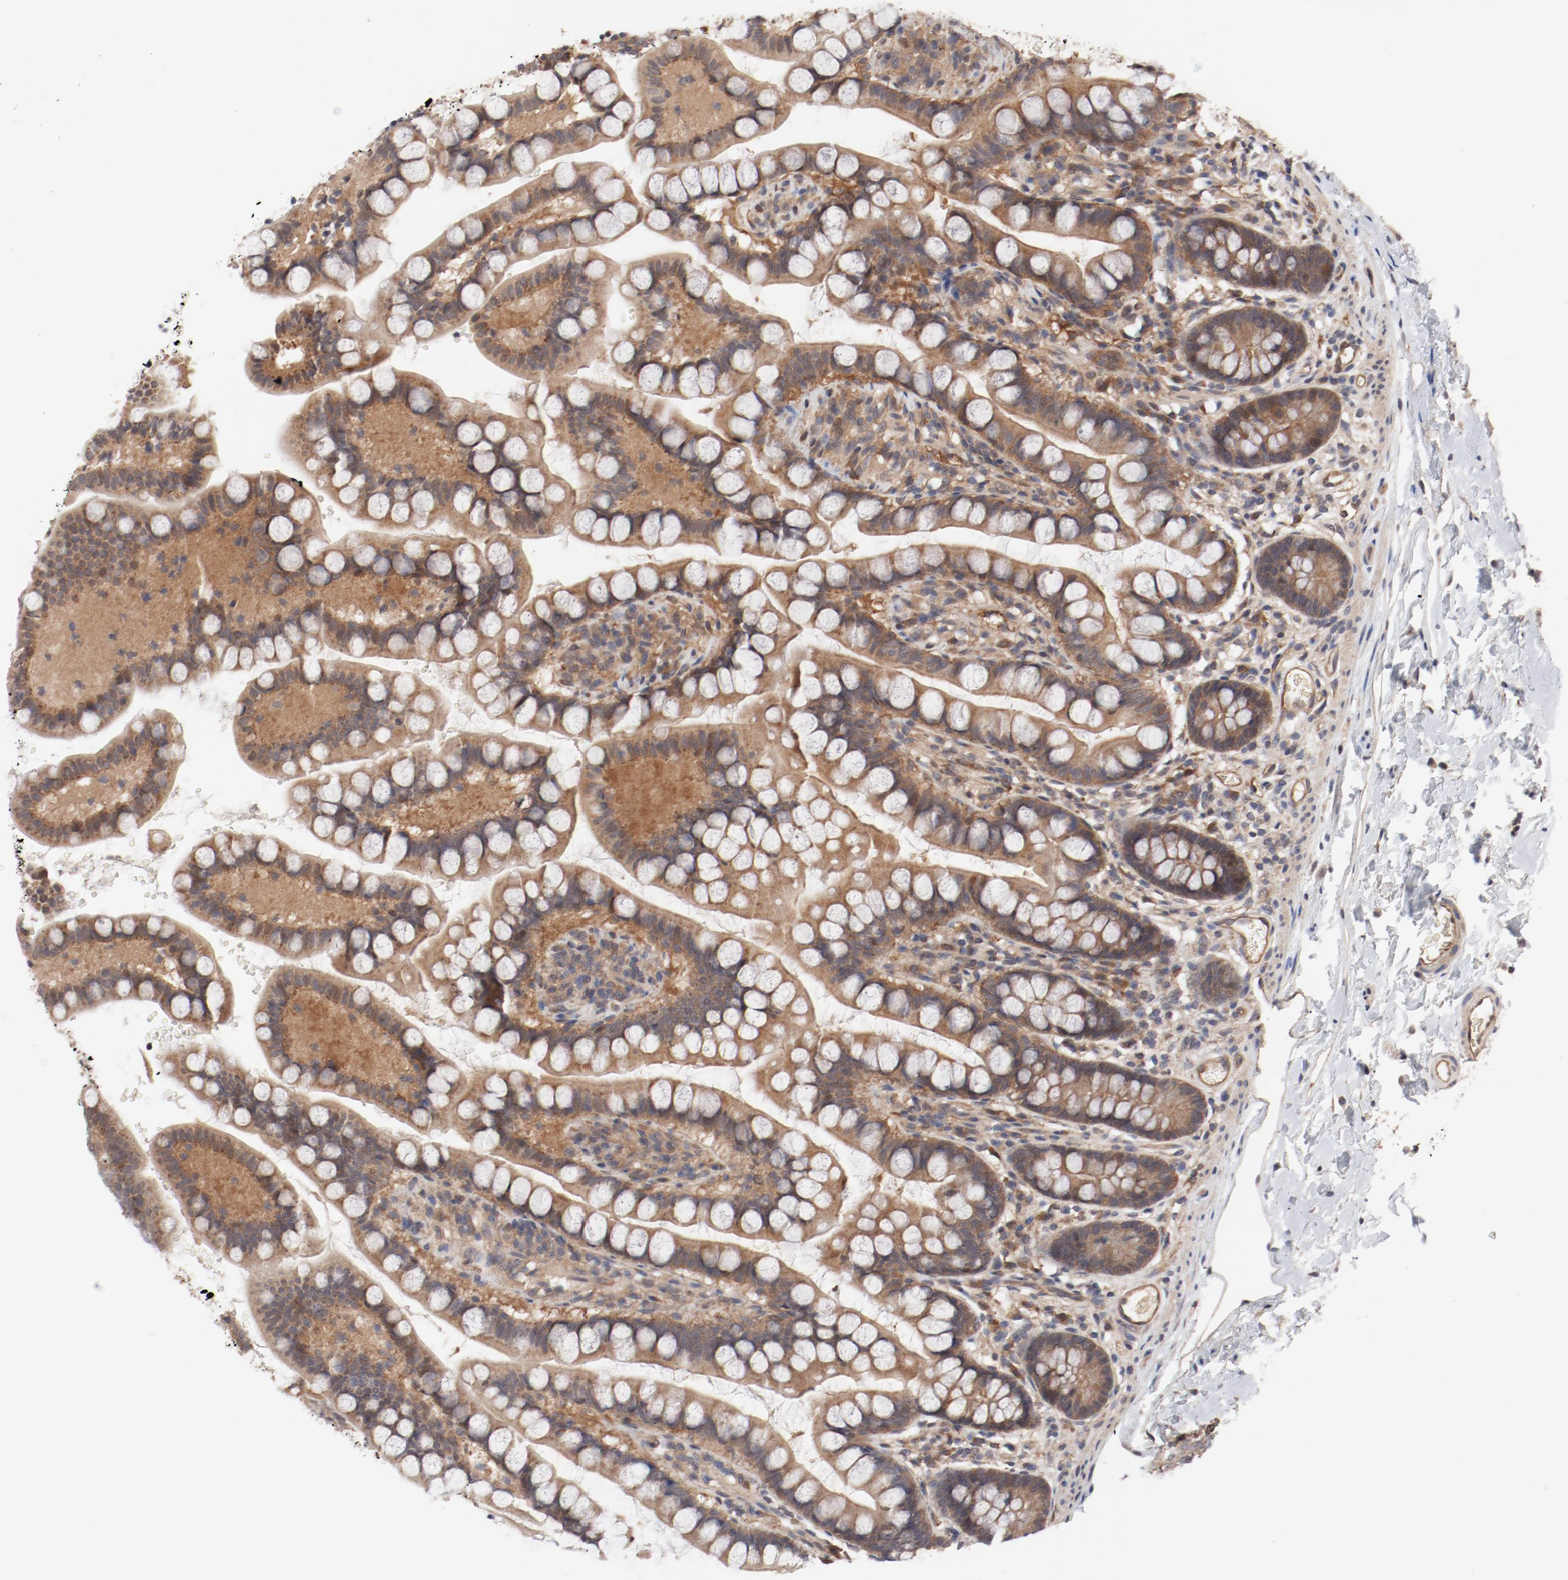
{"staining": {"intensity": "weak", "quantity": ">75%", "location": "cytoplasmic/membranous"}, "tissue": "small intestine", "cell_type": "Glandular cells", "image_type": "normal", "snomed": [{"axis": "morphology", "description": "Normal tissue, NOS"}, {"axis": "topography", "description": "Small intestine"}], "caption": "Immunohistochemical staining of benign human small intestine exhibits low levels of weak cytoplasmic/membranous positivity in approximately >75% of glandular cells. (DAB IHC, brown staining for protein, blue staining for nuclei).", "gene": "PITPNM2", "patient": {"sex": "female", "age": 58}}